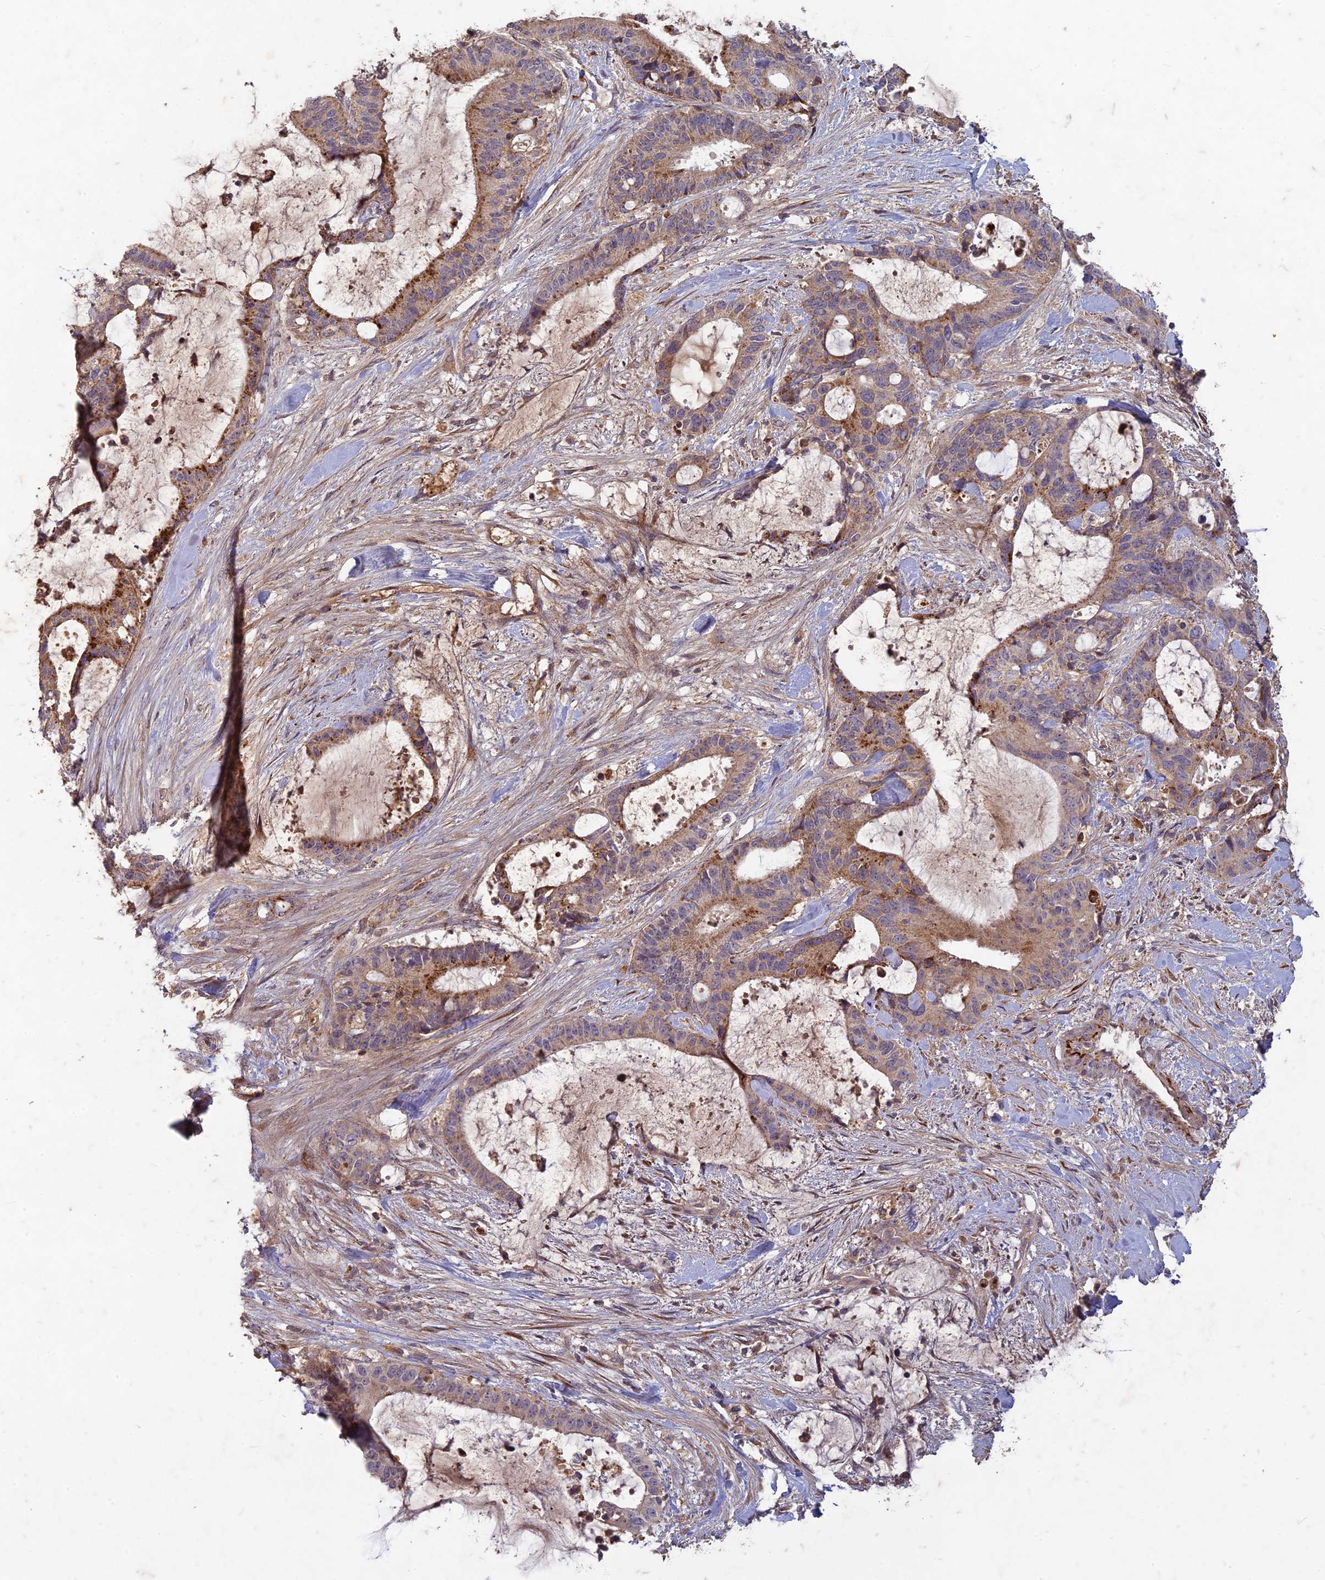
{"staining": {"intensity": "moderate", "quantity": ">75%", "location": "cytoplasmic/membranous"}, "tissue": "liver cancer", "cell_type": "Tumor cells", "image_type": "cancer", "snomed": [{"axis": "morphology", "description": "Normal tissue, NOS"}, {"axis": "morphology", "description": "Cholangiocarcinoma"}, {"axis": "topography", "description": "Liver"}, {"axis": "topography", "description": "Peripheral nerve tissue"}], "caption": "Liver cancer (cholangiocarcinoma) stained for a protein displays moderate cytoplasmic/membranous positivity in tumor cells. (Brightfield microscopy of DAB IHC at high magnification).", "gene": "TCF25", "patient": {"sex": "female", "age": 73}}